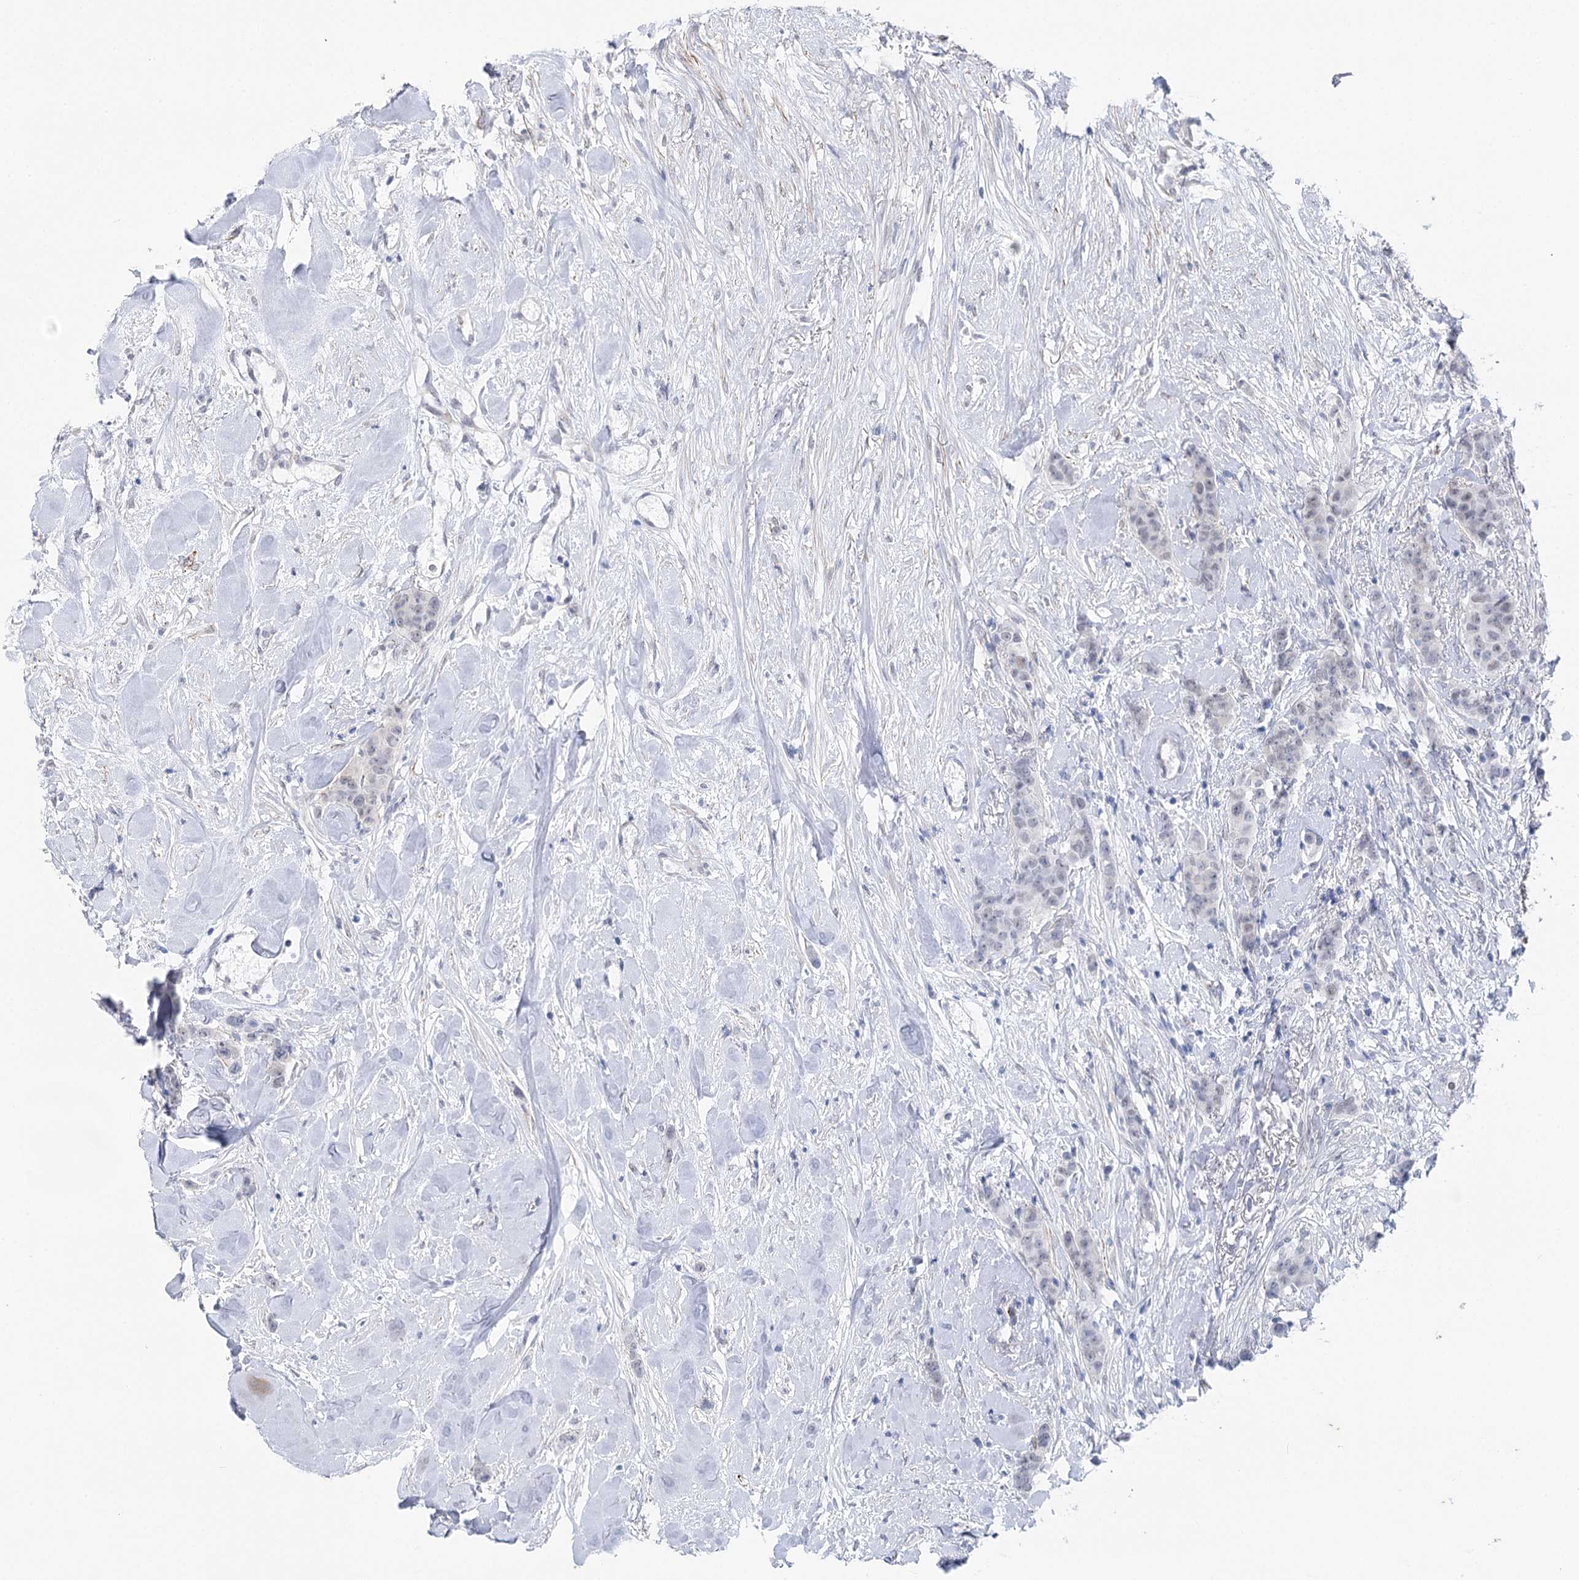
{"staining": {"intensity": "negative", "quantity": "none", "location": "none"}, "tissue": "breast cancer", "cell_type": "Tumor cells", "image_type": "cancer", "snomed": [{"axis": "morphology", "description": "Duct carcinoma"}, {"axis": "topography", "description": "Breast"}], "caption": "Photomicrograph shows no significant protein positivity in tumor cells of breast infiltrating ductal carcinoma. (DAB (3,3'-diaminobenzidine) immunohistochemistry with hematoxylin counter stain).", "gene": "AGXT2", "patient": {"sex": "female", "age": 40}}